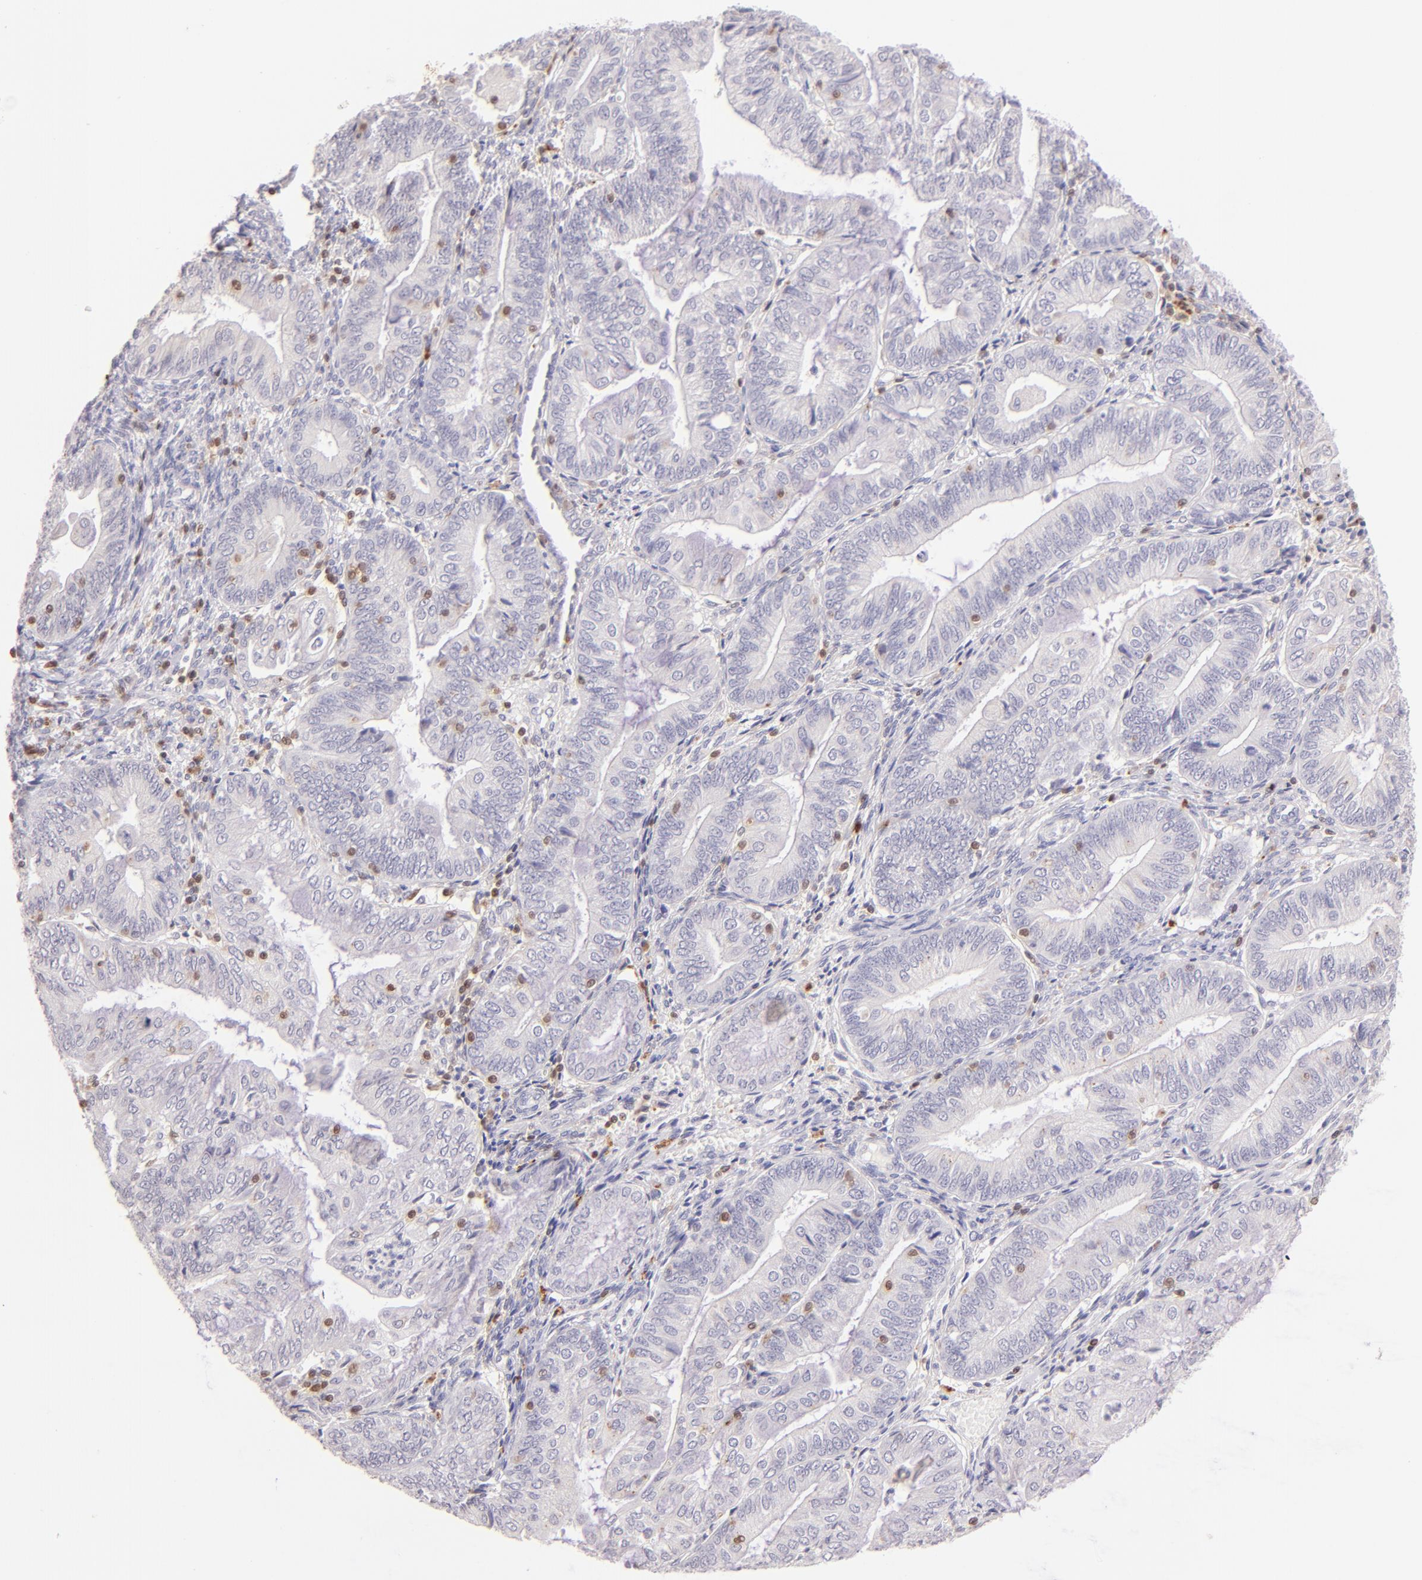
{"staining": {"intensity": "negative", "quantity": "none", "location": "none"}, "tissue": "endometrial cancer", "cell_type": "Tumor cells", "image_type": "cancer", "snomed": [{"axis": "morphology", "description": "Adenocarcinoma, NOS"}, {"axis": "topography", "description": "Endometrium"}], "caption": "Immunohistochemistry (IHC) photomicrograph of neoplastic tissue: human endometrial cancer stained with DAB shows no significant protein positivity in tumor cells.", "gene": "ZAP70", "patient": {"sex": "female", "age": 55}}